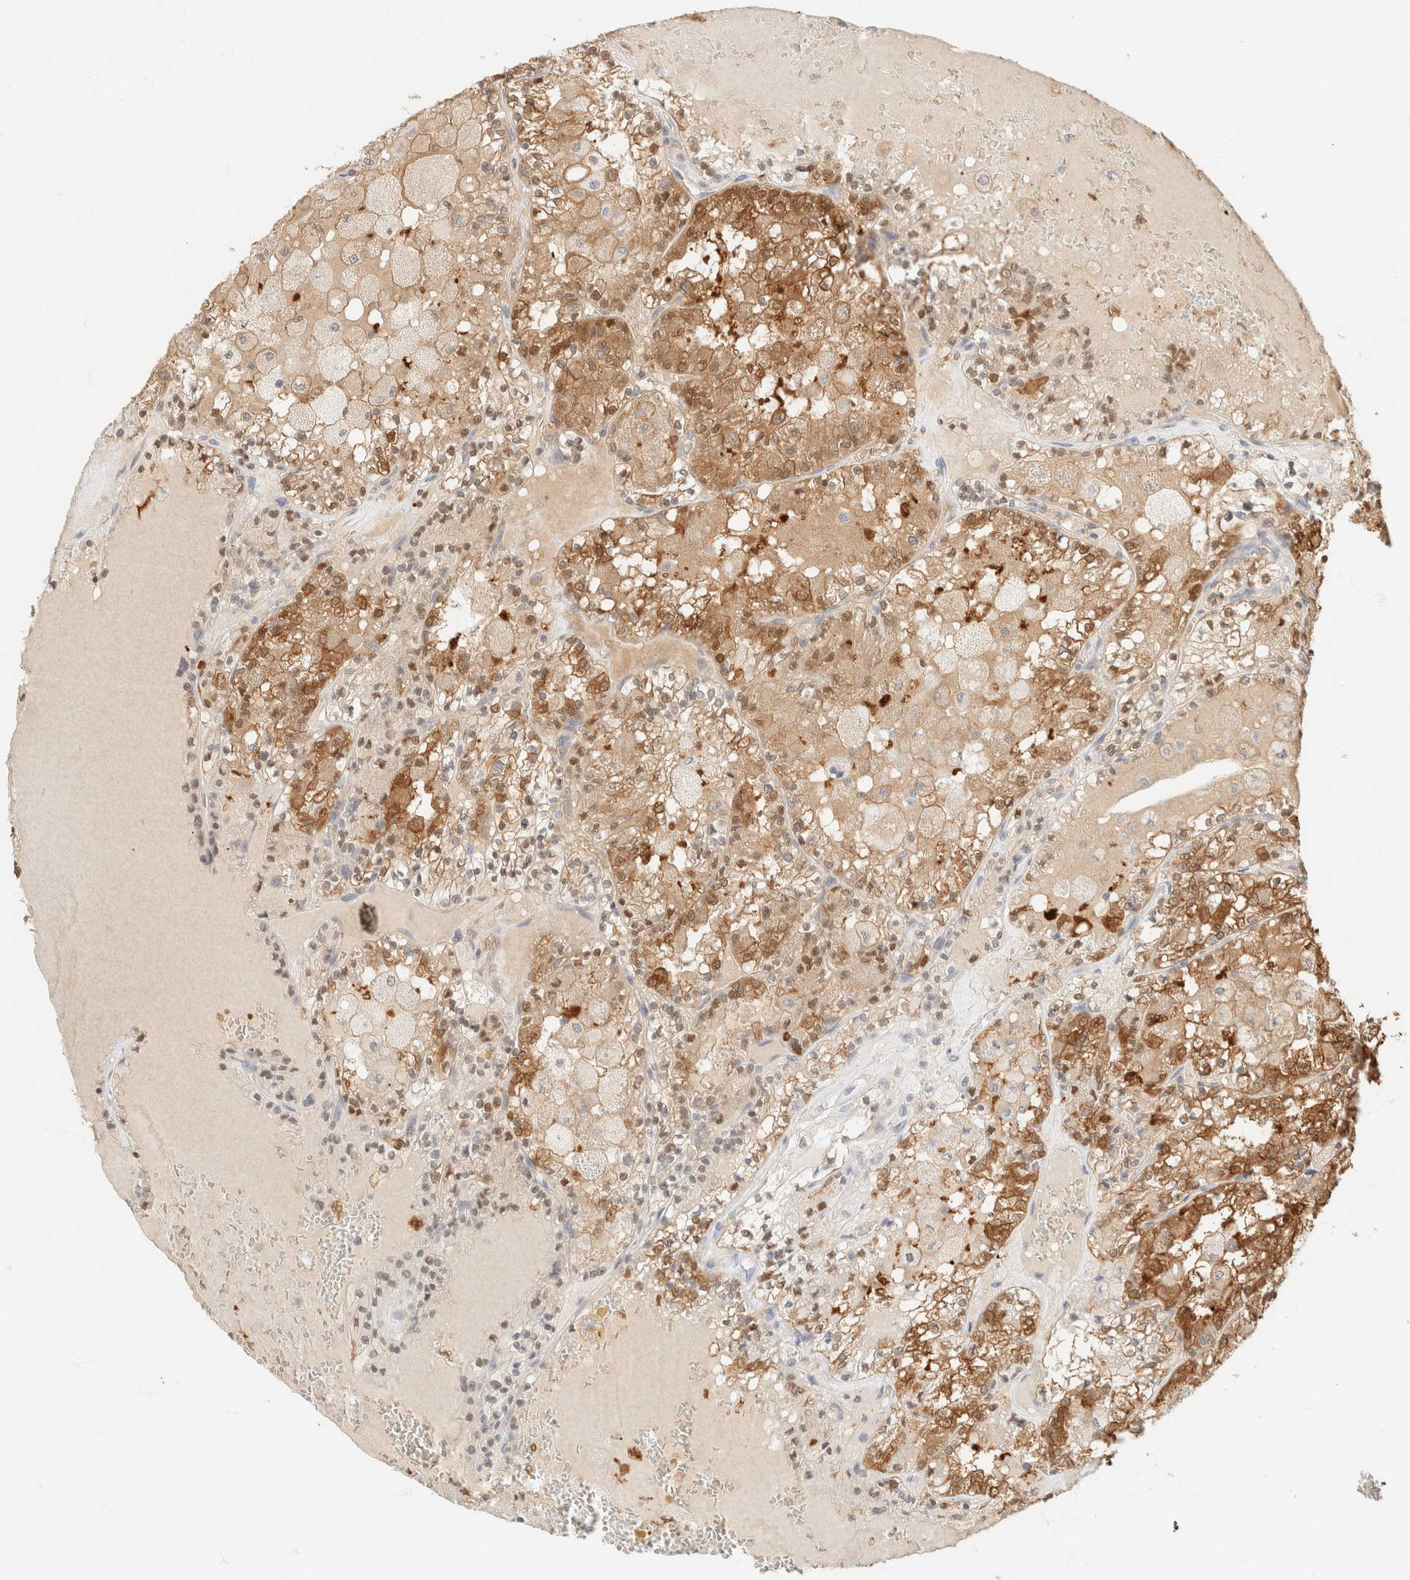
{"staining": {"intensity": "moderate", "quantity": ">75%", "location": "cytoplasmic/membranous"}, "tissue": "renal cancer", "cell_type": "Tumor cells", "image_type": "cancer", "snomed": [{"axis": "morphology", "description": "Adenocarcinoma, NOS"}, {"axis": "topography", "description": "Kidney"}], "caption": "Immunohistochemistry image of human renal cancer stained for a protein (brown), which displays medium levels of moderate cytoplasmic/membranous positivity in about >75% of tumor cells.", "gene": "GPI", "patient": {"sex": "female", "age": 56}}